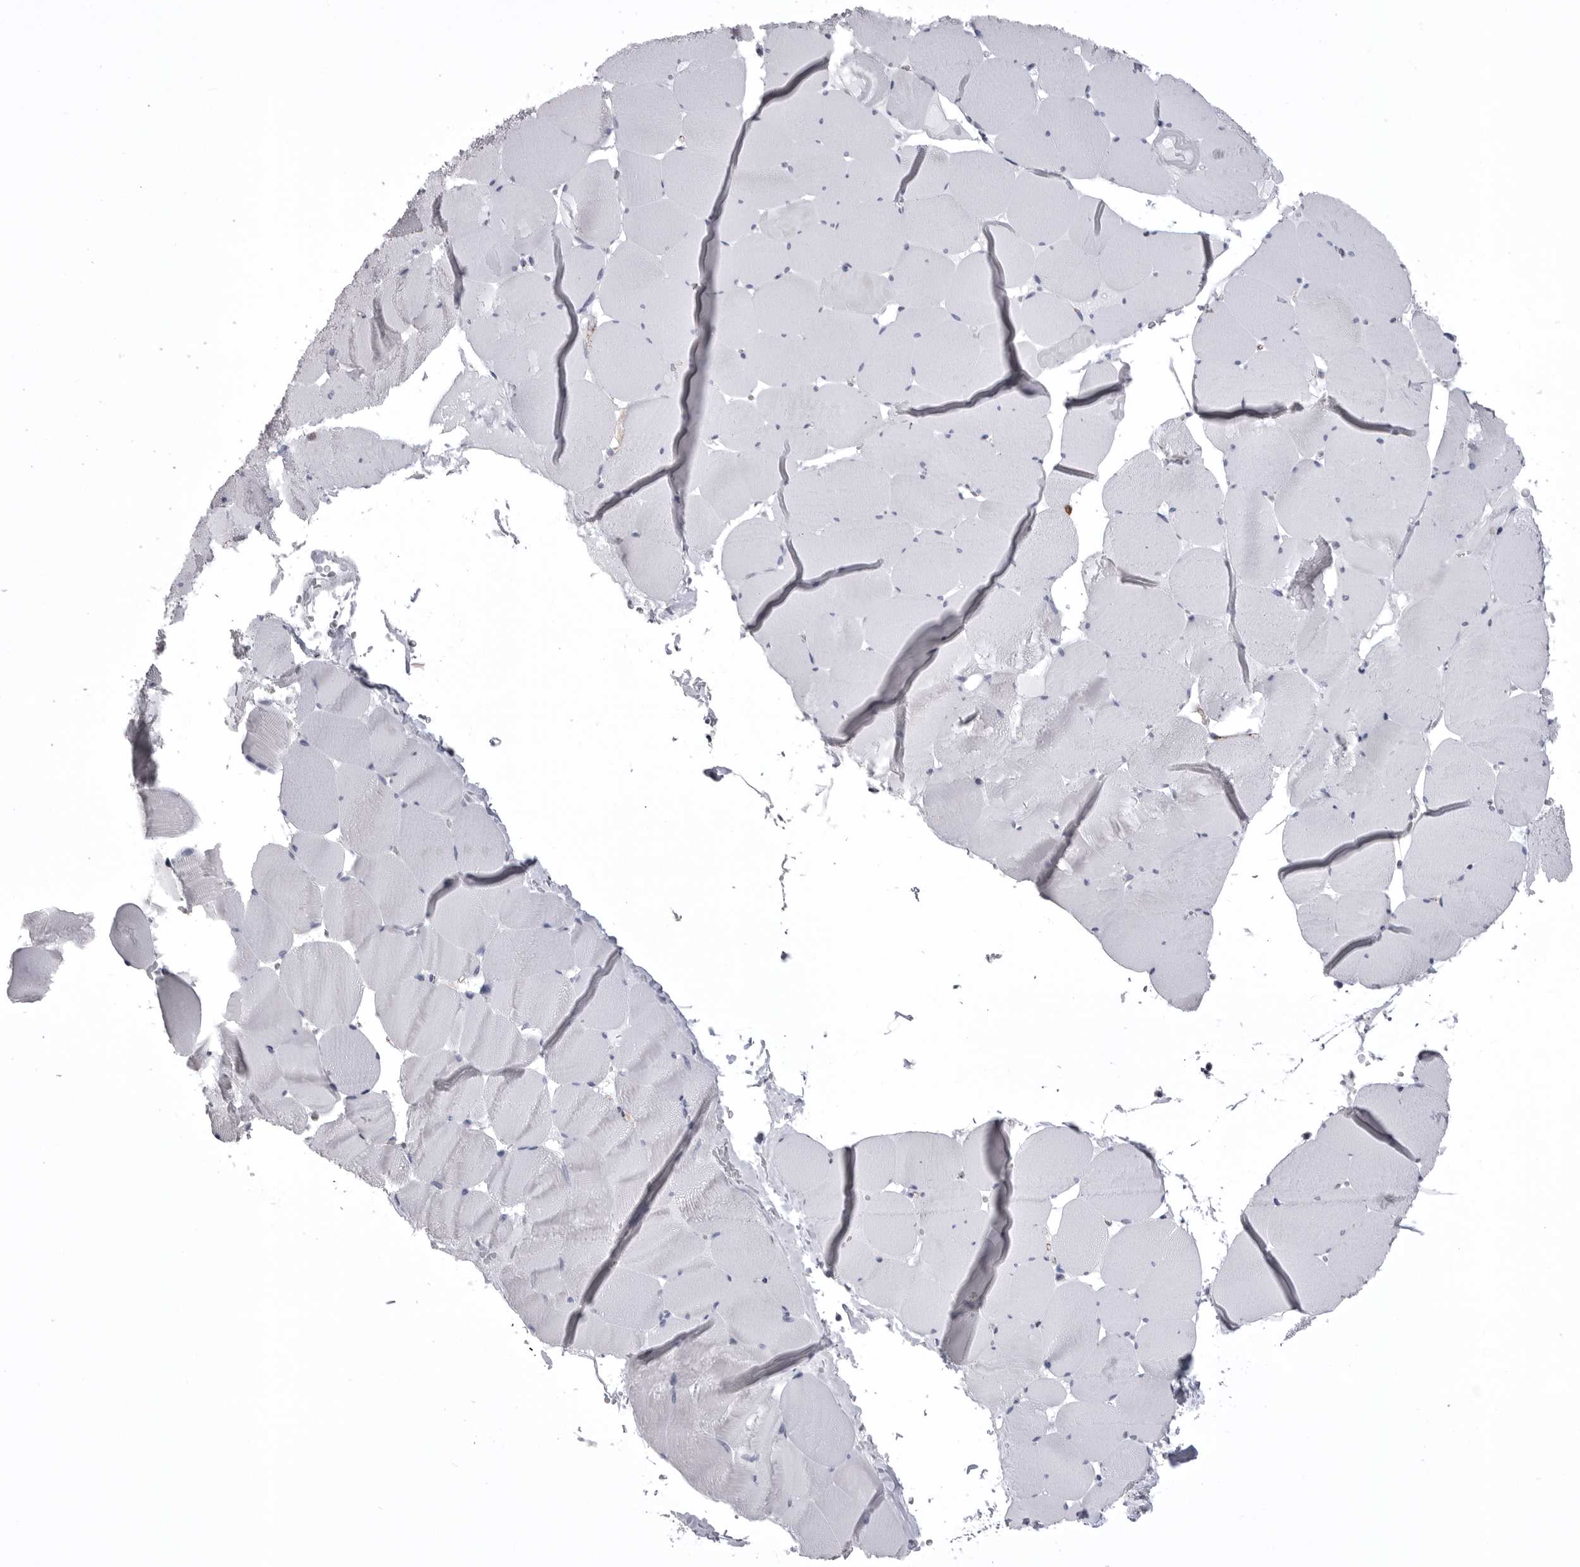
{"staining": {"intensity": "negative", "quantity": "none", "location": "none"}, "tissue": "skeletal muscle", "cell_type": "Myocytes", "image_type": "normal", "snomed": [{"axis": "morphology", "description": "Normal tissue, NOS"}, {"axis": "topography", "description": "Skeletal muscle"}], "caption": "Protein analysis of unremarkable skeletal muscle reveals no significant expression in myocytes.", "gene": "PSPN", "patient": {"sex": "male", "age": 62}}